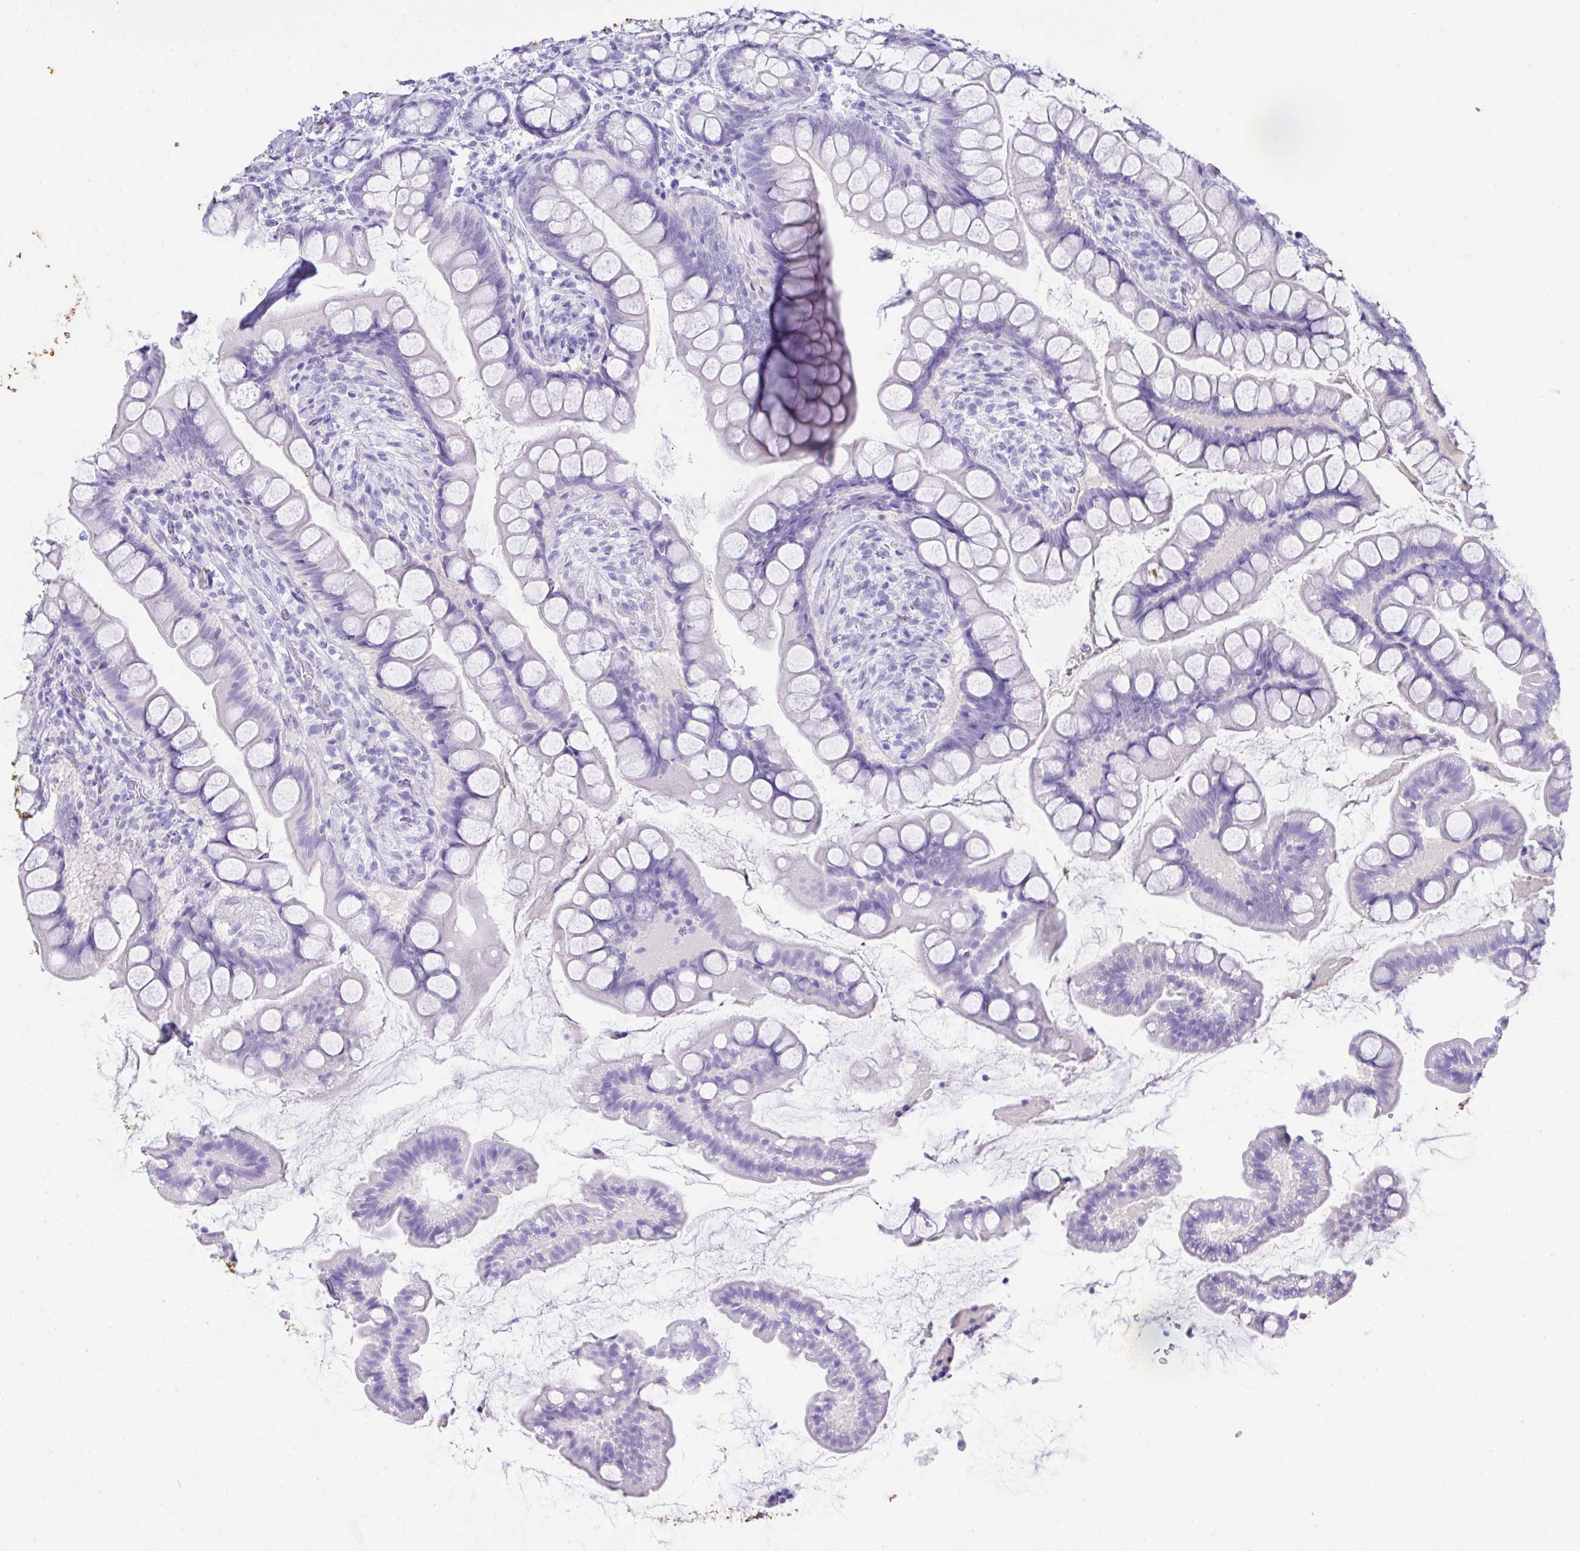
{"staining": {"intensity": "moderate", "quantity": "<25%", "location": "cytoplasmic/membranous"}, "tissue": "small intestine", "cell_type": "Glandular cells", "image_type": "normal", "snomed": [{"axis": "morphology", "description": "Normal tissue, NOS"}, {"axis": "topography", "description": "Small intestine"}], "caption": "Brown immunohistochemical staining in unremarkable small intestine demonstrates moderate cytoplasmic/membranous expression in about <25% of glandular cells. Nuclei are stained in blue.", "gene": "AKR1D1", "patient": {"sex": "male", "age": 70}}